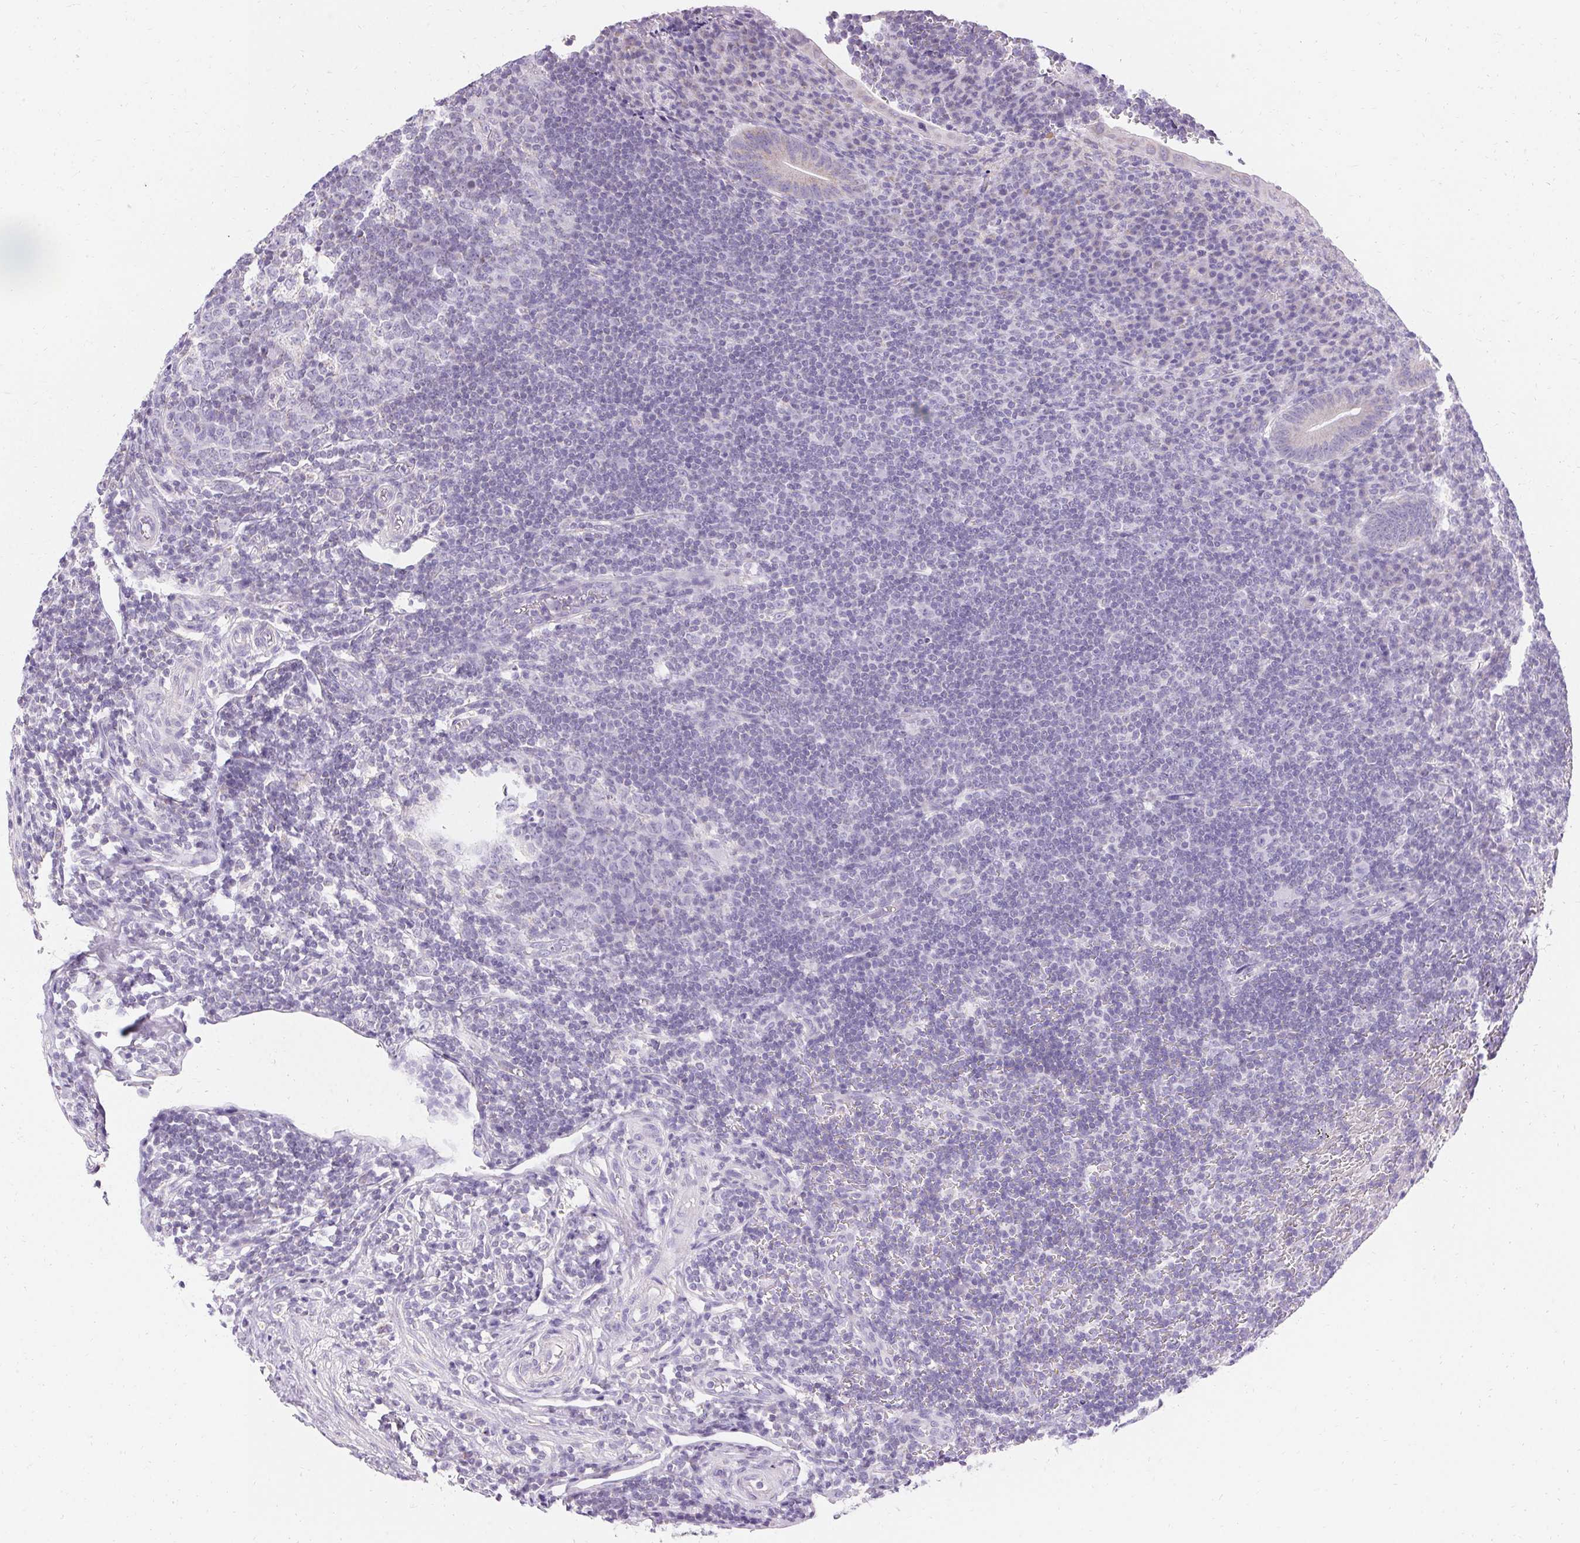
{"staining": {"intensity": "weak", "quantity": "<25%", "location": "cytoplasmic/membranous"}, "tissue": "appendix", "cell_type": "Glandular cells", "image_type": "normal", "snomed": [{"axis": "morphology", "description": "Normal tissue, NOS"}, {"axis": "topography", "description": "Appendix"}], "caption": "An IHC photomicrograph of benign appendix is shown. There is no staining in glandular cells of appendix.", "gene": "ASGR2", "patient": {"sex": "male", "age": 18}}